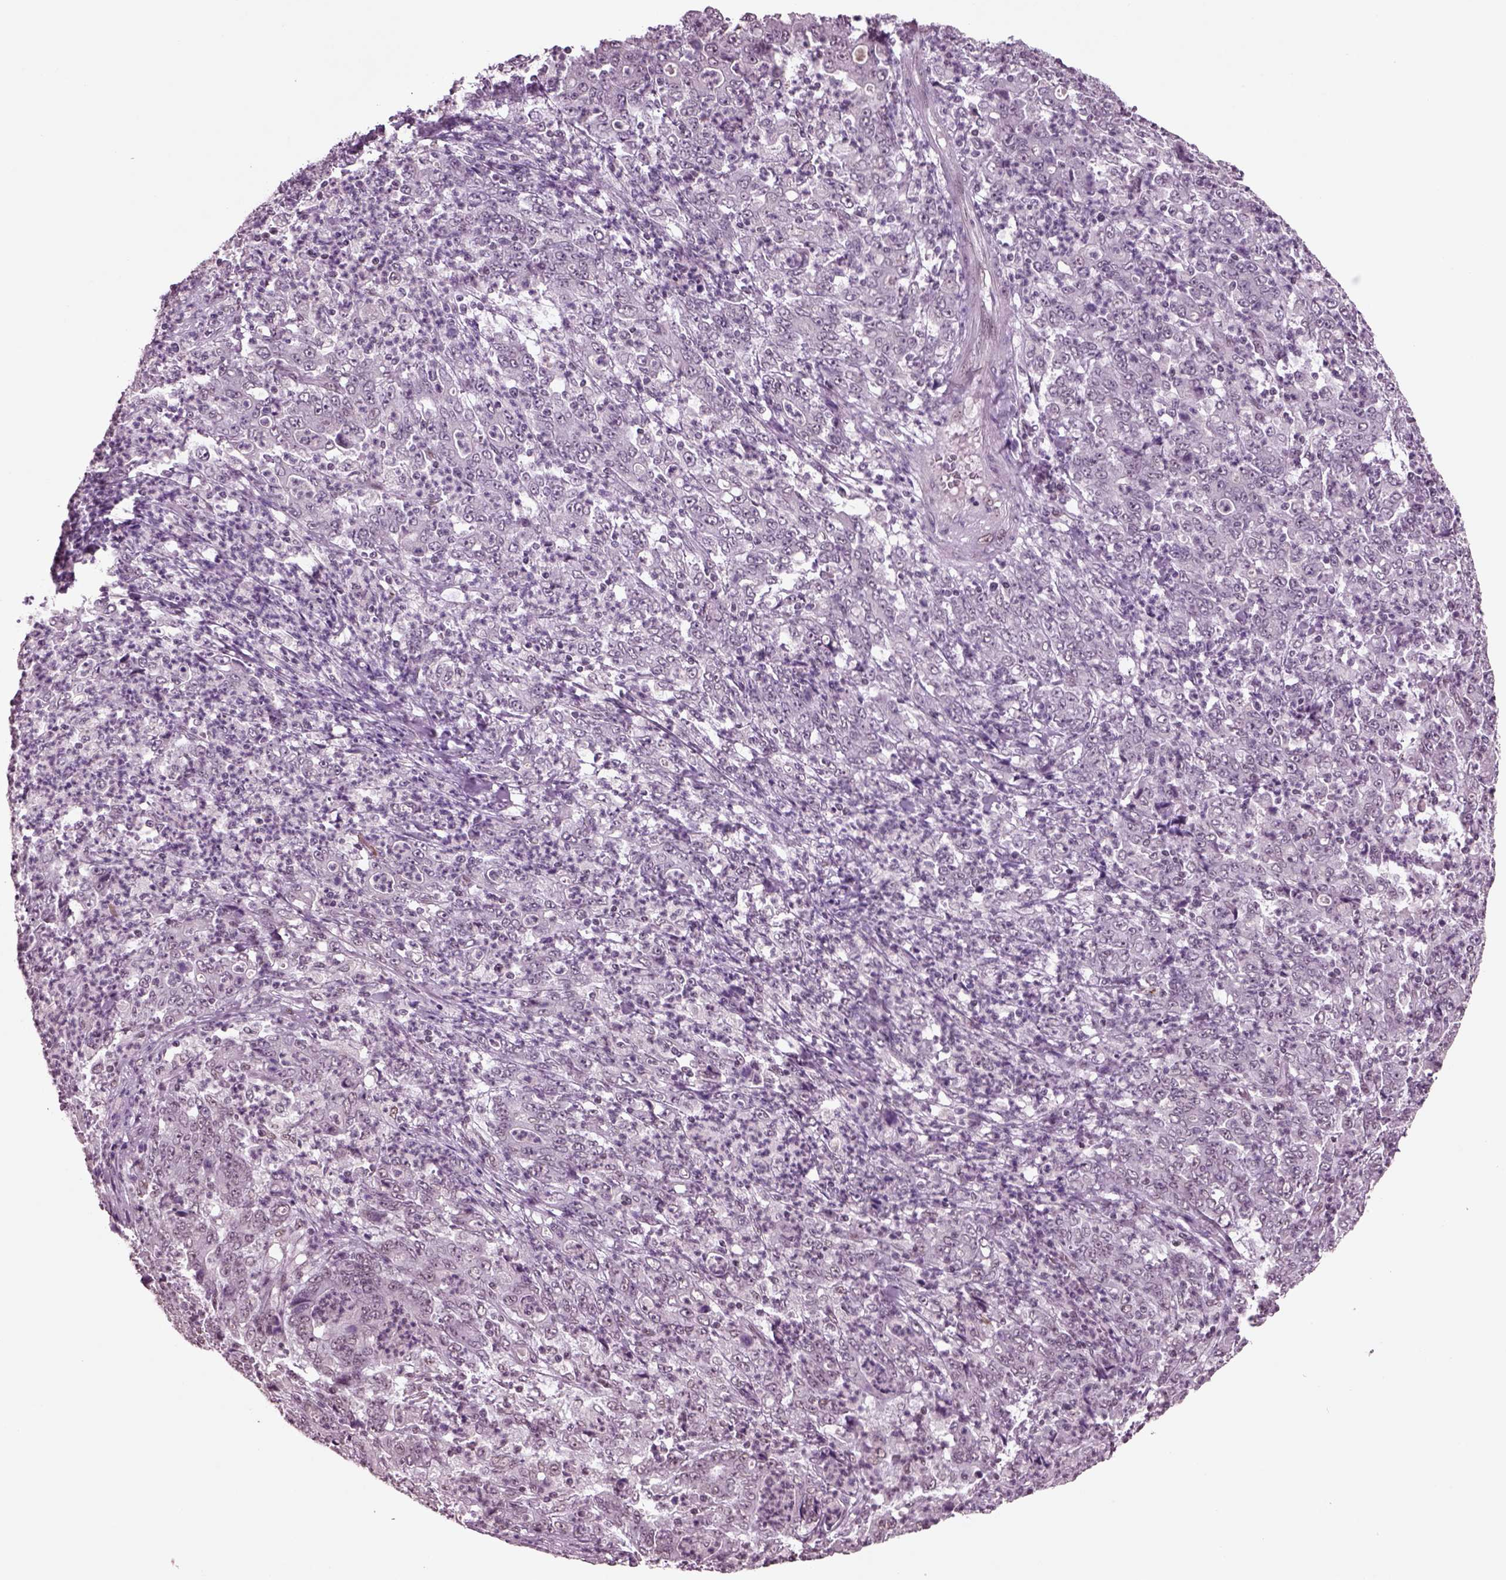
{"staining": {"intensity": "negative", "quantity": "none", "location": "none"}, "tissue": "stomach cancer", "cell_type": "Tumor cells", "image_type": "cancer", "snomed": [{"axis": "morphology", "description": "Adenocarcinoma, NOS"}, {"axis": "topography", "description": "Stomach, lower"}], "caption": "A micrograph of stomach cancer (adenocarcinoma) stained for a protein displays no brown staining in tumor cells.", "gene": "SEPHS1", "patient": {"sex": "female", "age": 71}}